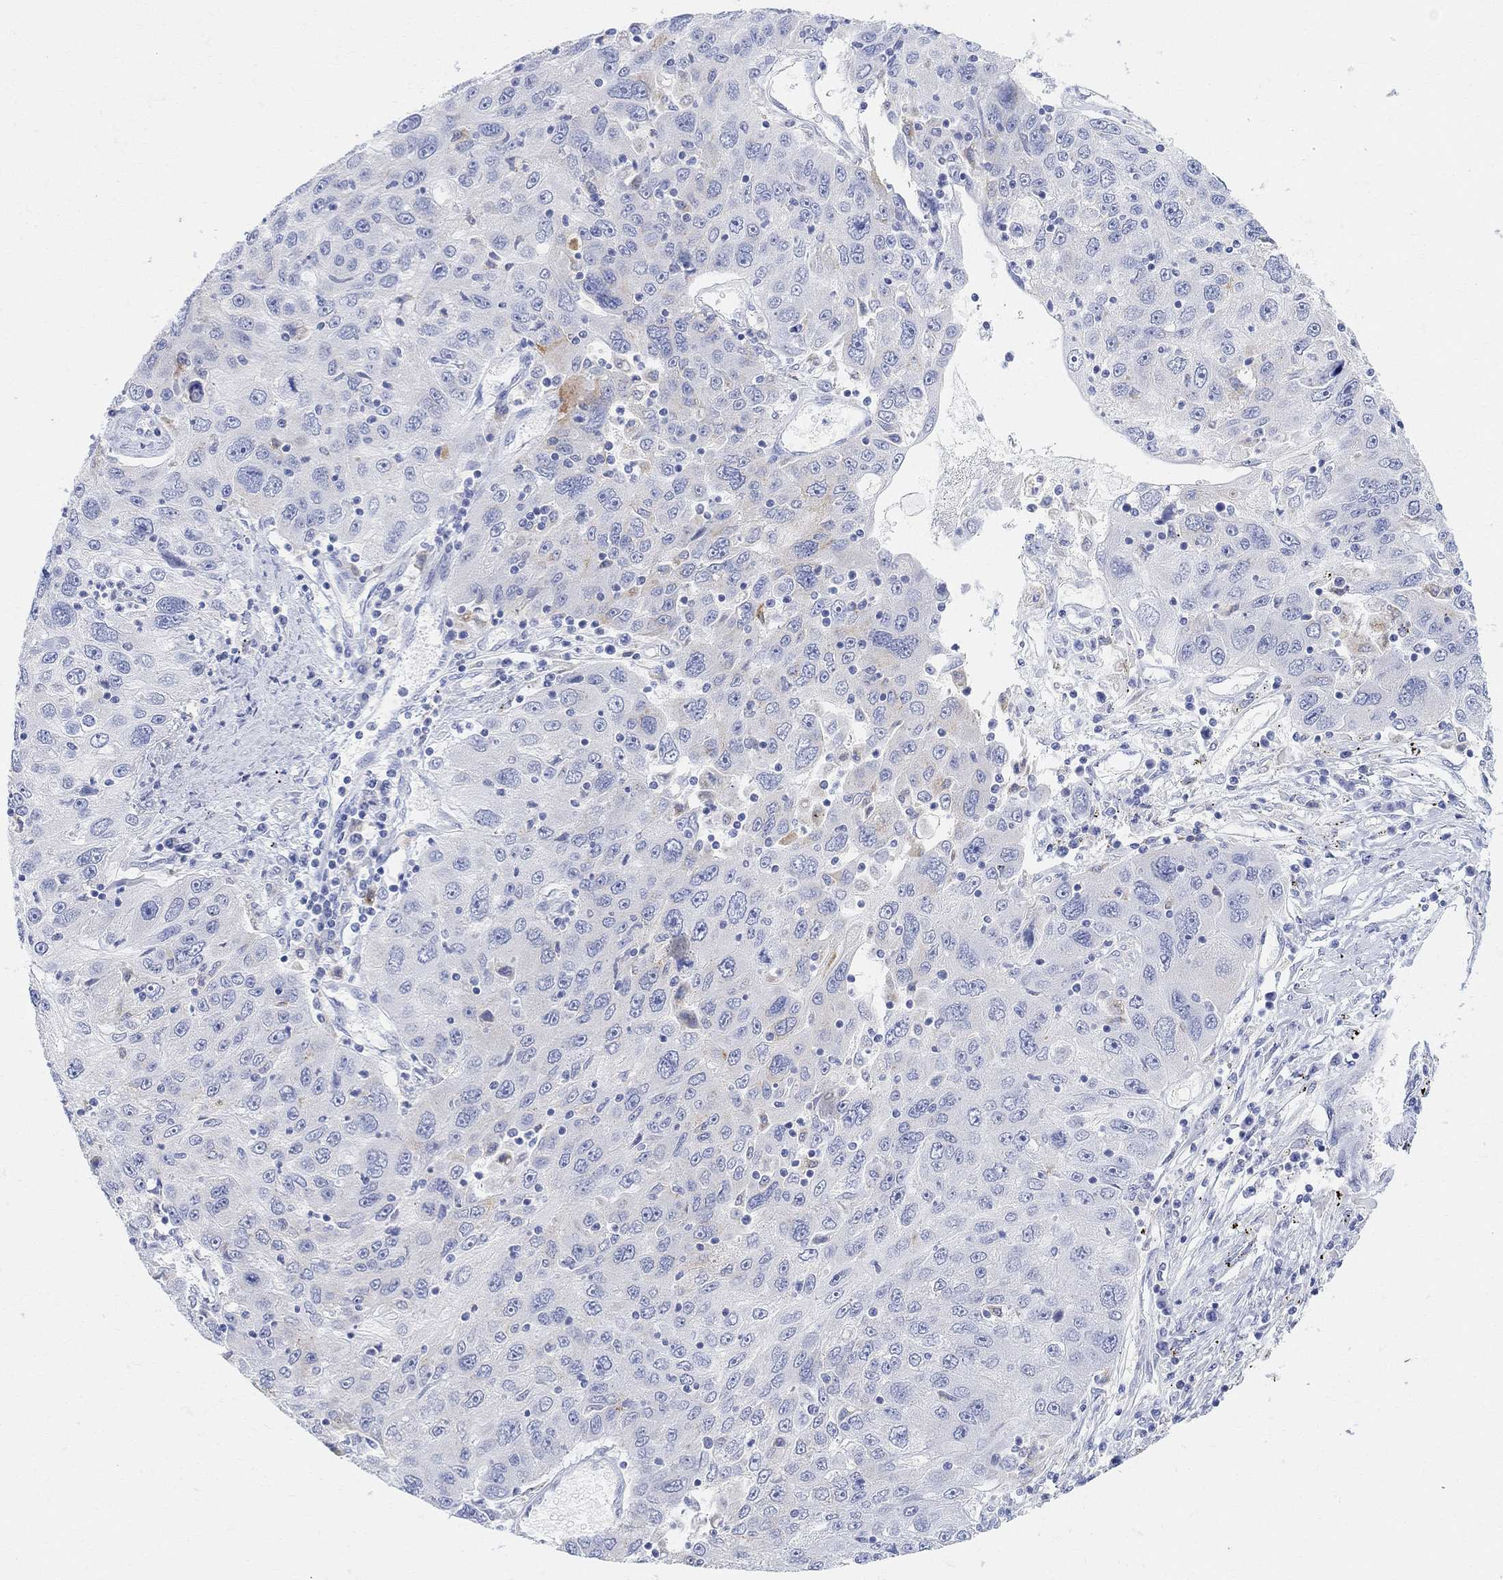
{"staining": {"intensity": "negative", "quantity": "none", "location": "none"}, "tissue": "stomach cancer", "cell_type": "Tumor cells", "image_type": "cancer", "snomed": [{"axis": "morphology", "description": "Adenocarcinoma, NOS"}, {"axis": "topography", "description": "Stomach"}], "caption": "This micrograph is of stomach cancer stained with immunohistochemistry to label a protein in brown with the nuclei are counter-stained blue. There is no expression in tumor cells.", "gene": "RETNLB", "patient": {"sex": "male", "age": 56}}